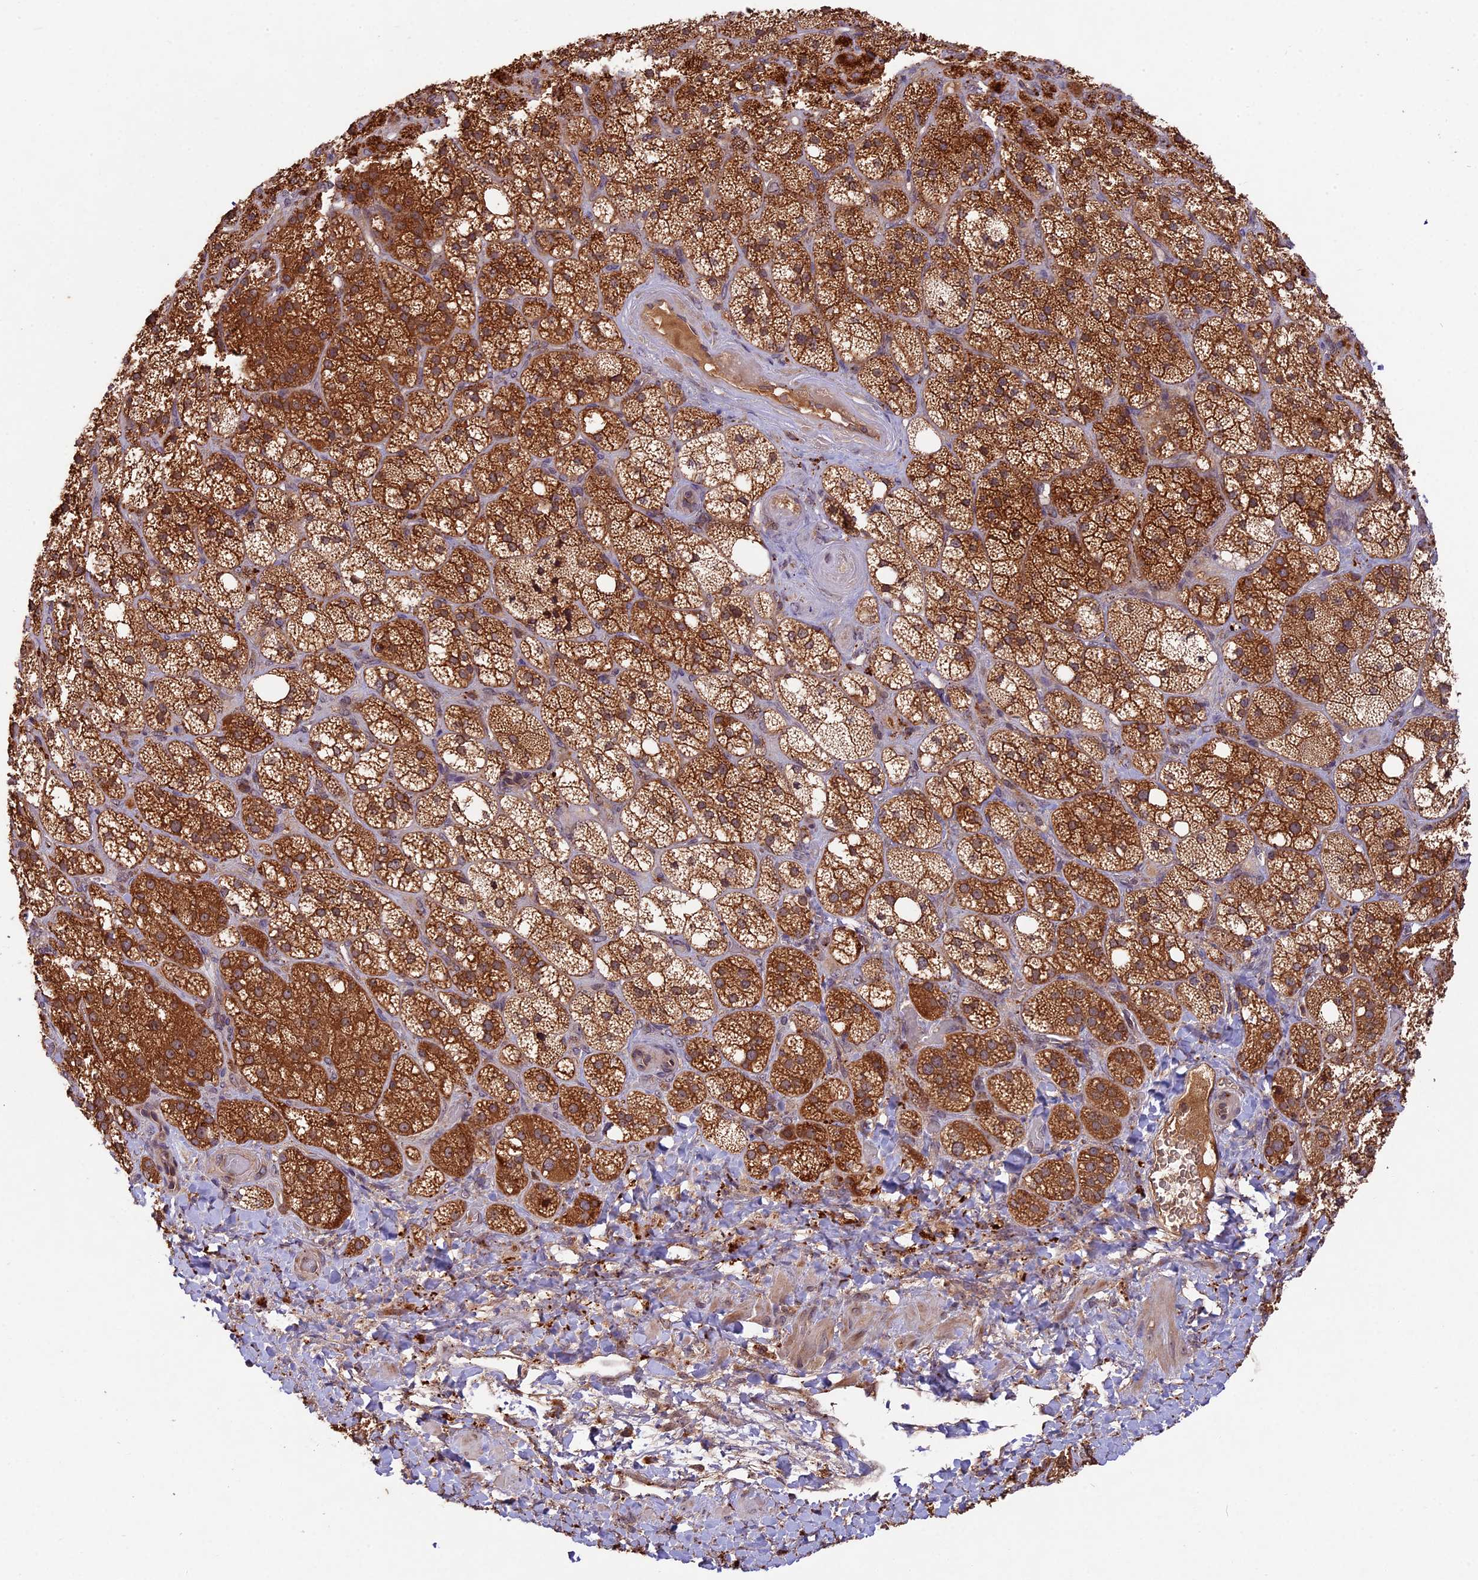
{"staining": {"intensity": "strong", "quantity": ">75%", "location": "cytoplasmic/membranous"}, "tissue": "adrenal gland", "cell_type": "Glandular cells", "image_type": "normal", "snomed": [{"axis": "morphology", "description": "Normal tissue, NOS"}, {"axis": "topography", "description": "Adrenal gland"}], "caption": "Protein analysis of unremarkable adrenal gland shows strong cytoplasmic/membranous staining in approximately >75% of glandular cells.", "gene": "CHAC1", "patient": {"sex": "male", "age": 61}}